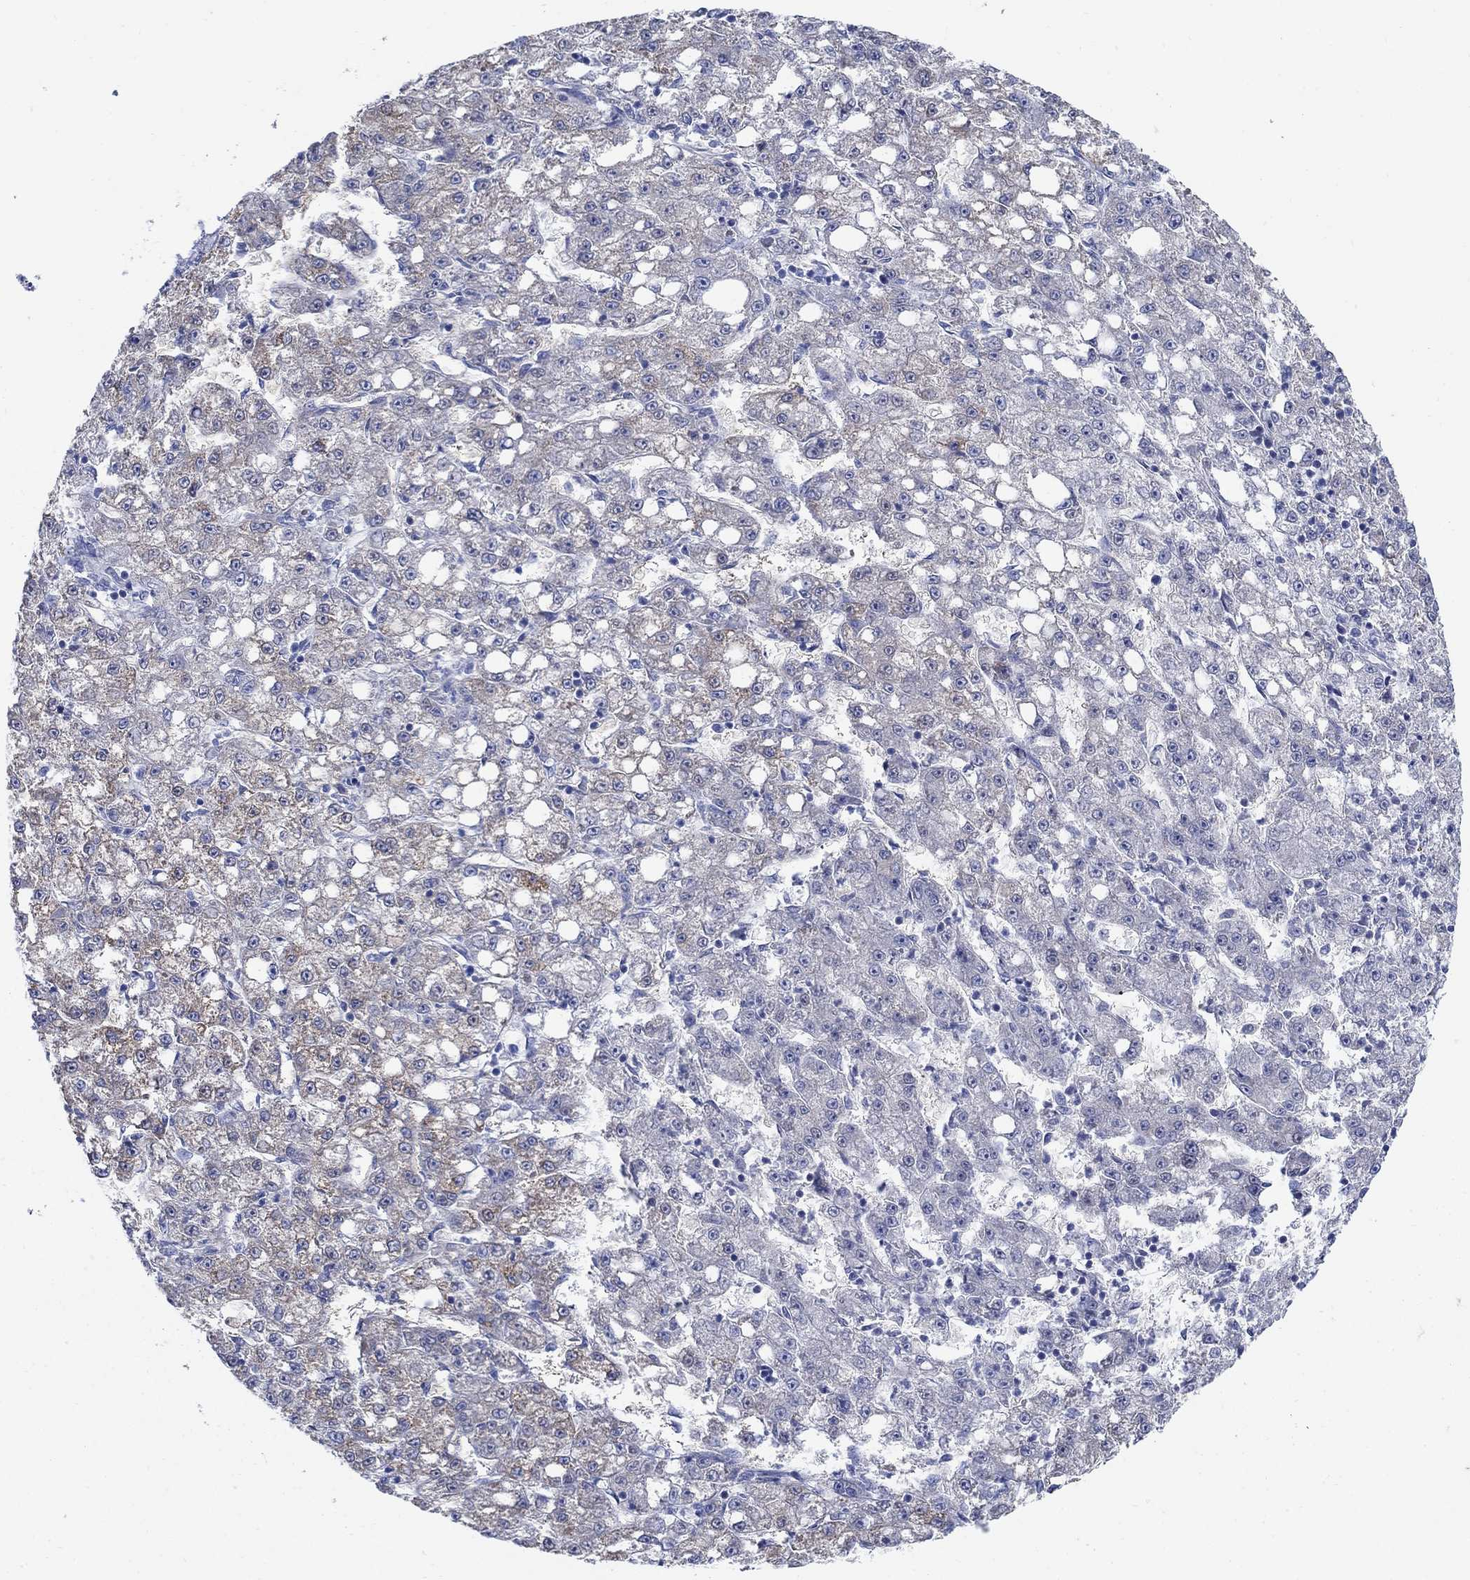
{"staining": {"intensity": "weak", "quantity": "<25%", "location": "cytoplasmic/membranous"}, "tissue": "liver cancer", "cell_type": "Tumor cells", "image_type": "cancer", "snomed": [{"axis": "morphology", "description": "Carcinoma, Hepatocellular, NOS"}, {"axis": "topography", "description": "Liver"}], "caption": "Immunohistochemistry micrograph of liver hepatocellular carcinoma stained for a protein (brown), which displays no expression in tumor cells.", "gene": "ZDHHC14", "patient": {"sex": "female", "age": 65}}